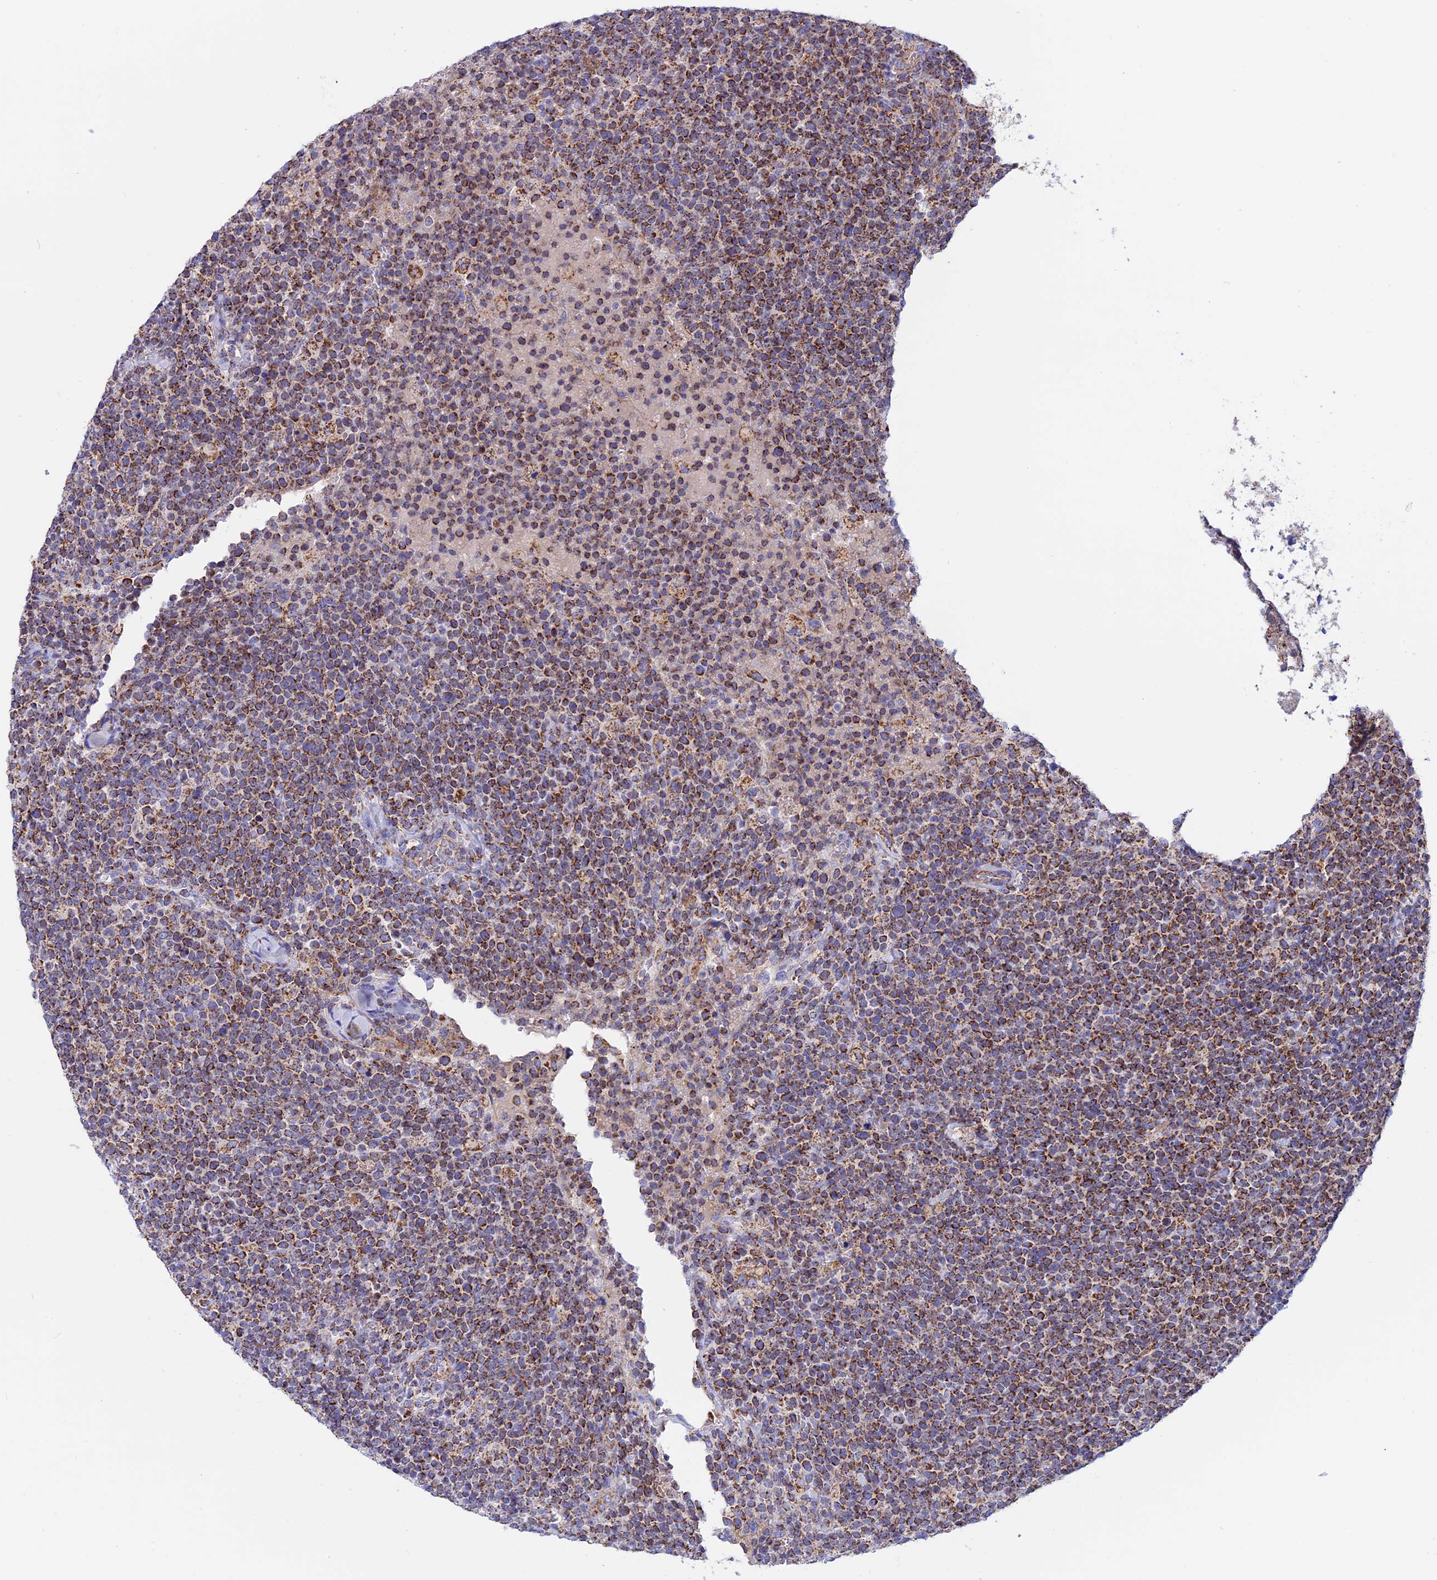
{"staining": {"intensity": "strong", "quantity": ">75%", "location": "cytoplasmic/membranous"}, "tissue": "lymphoma", "cell_type": "Tumor cells", "image_type": "cancer", "snomed": [{"axis": "morphology", "description": "Malignant lymphoma, non-Hodgkin's type, High grade"}, {"axis": "topography", "description": "Lymph node"}], "caption": "IHC (DAB (3,3'-diaminobenzidine)) staining of lymphoma exhibits strong cytoplasmic/membranous protein staining in approximately >75% of tumor cells.", "gene": "GCDH", "patient": {"sex": "male", "age": 61}}